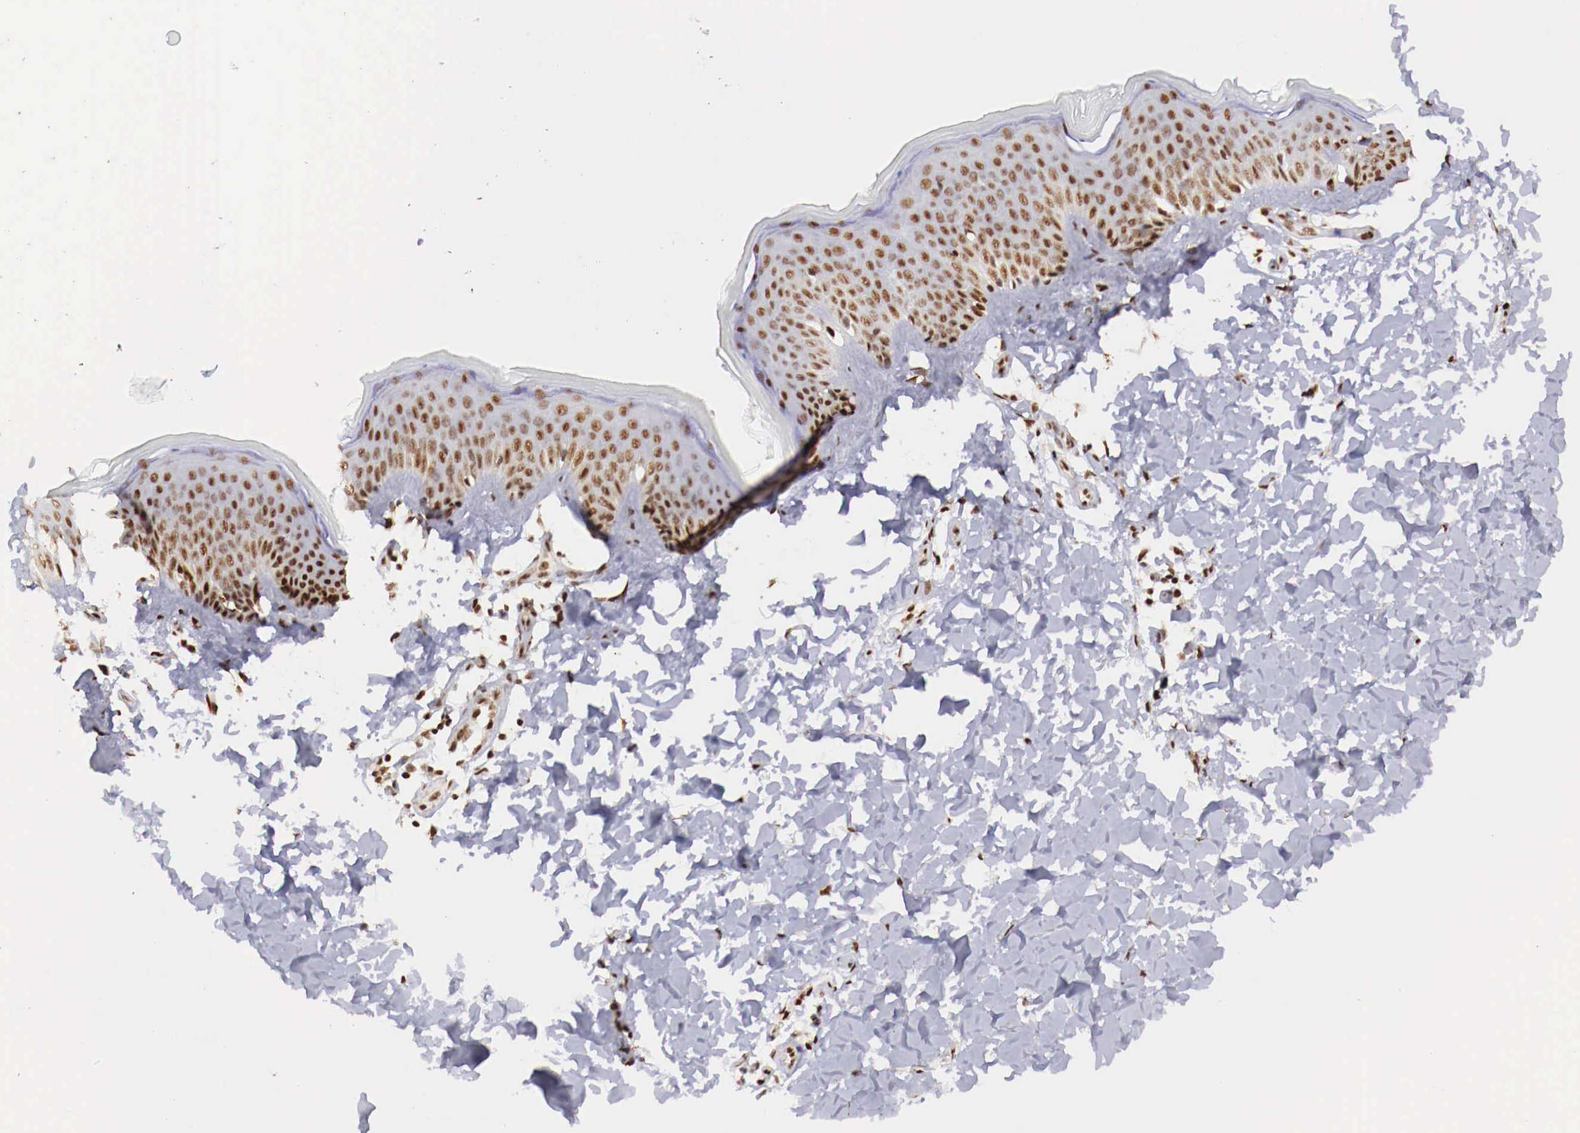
{"staining": {"intensity": "moderate", "quantity": ">75%", "location": "nuclear"}, "tissue": "skin", "cell_type": "Fibroblasts", "image_type": "normal", "snomed": [{"axis": "morphology", "description": "Normal tissue, NOS"}, {"axis": "topography", "description": "Skin"}], "caption": "A high-resolution micrograph shows immunohistochemistry (IHC) staining of normal skin, which demonstrates moderate nuclear positivity in about >75% of fibroblasts. Immunohistochemistry stains the protein in brown and the nuclei are stained blue.", "gene": "MAX", "patient": {"sex": "female", "age": 17}}